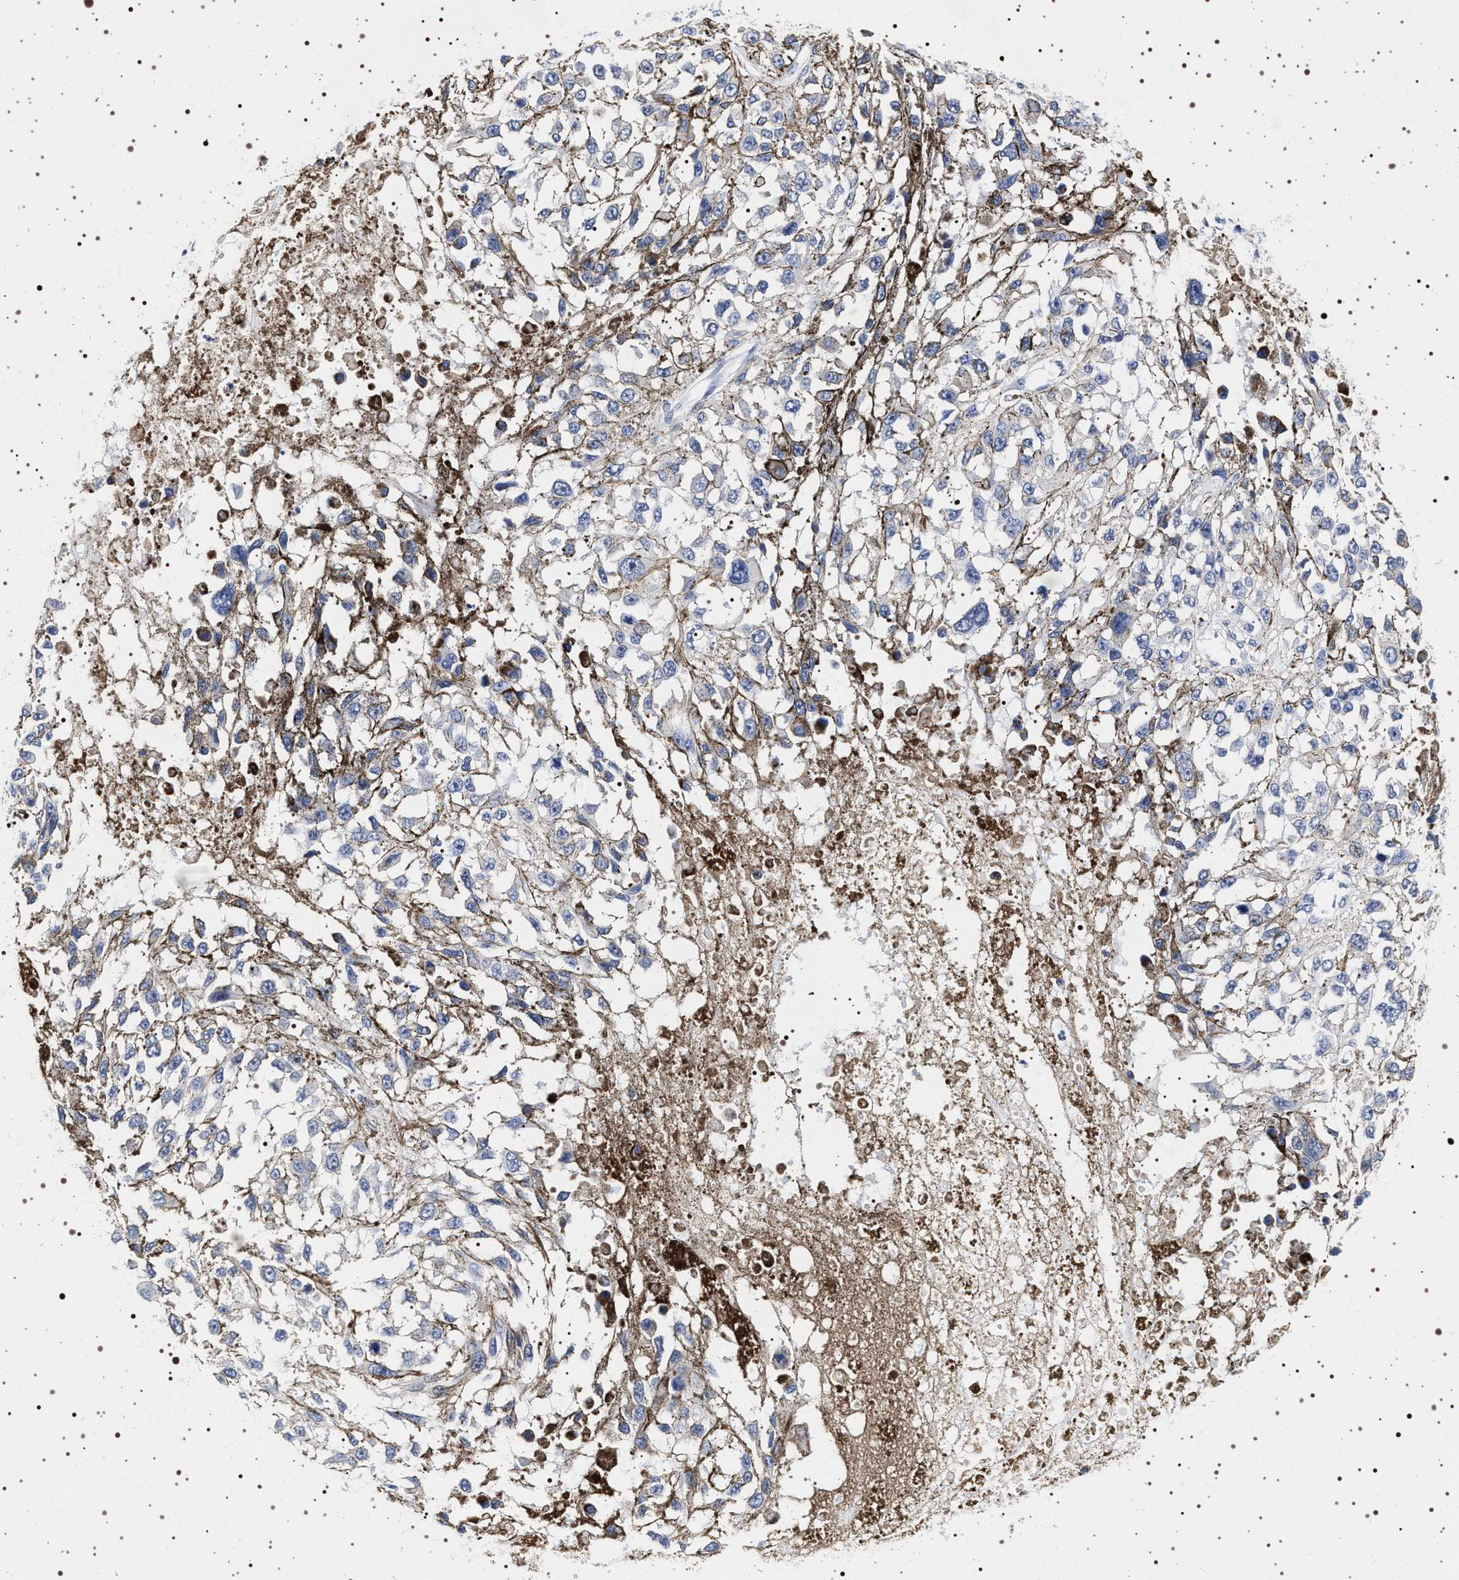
{"staining": {"intensity": "negative", "quantity": "none", "location": "none"}, "tissue": "melanoma", "cell_type": "Tumor cells", "image_type": "cancer", "snomed": [{"axis": "morphology", "description": "Malignant melanoma, Metastatic site"}, {"axis": "topography", "description": "Lymph node"}], "caption": "Immunohistochemistry of melanoma shows no staining in tumor cells. The staining was performed using DAB to visualize the protein expression in brown, while the nuclei were stained in blue with hematoxylin (Magnification: 20x).", "gene": "SYN1", "patient": {"sex": "male", "age": 59}}